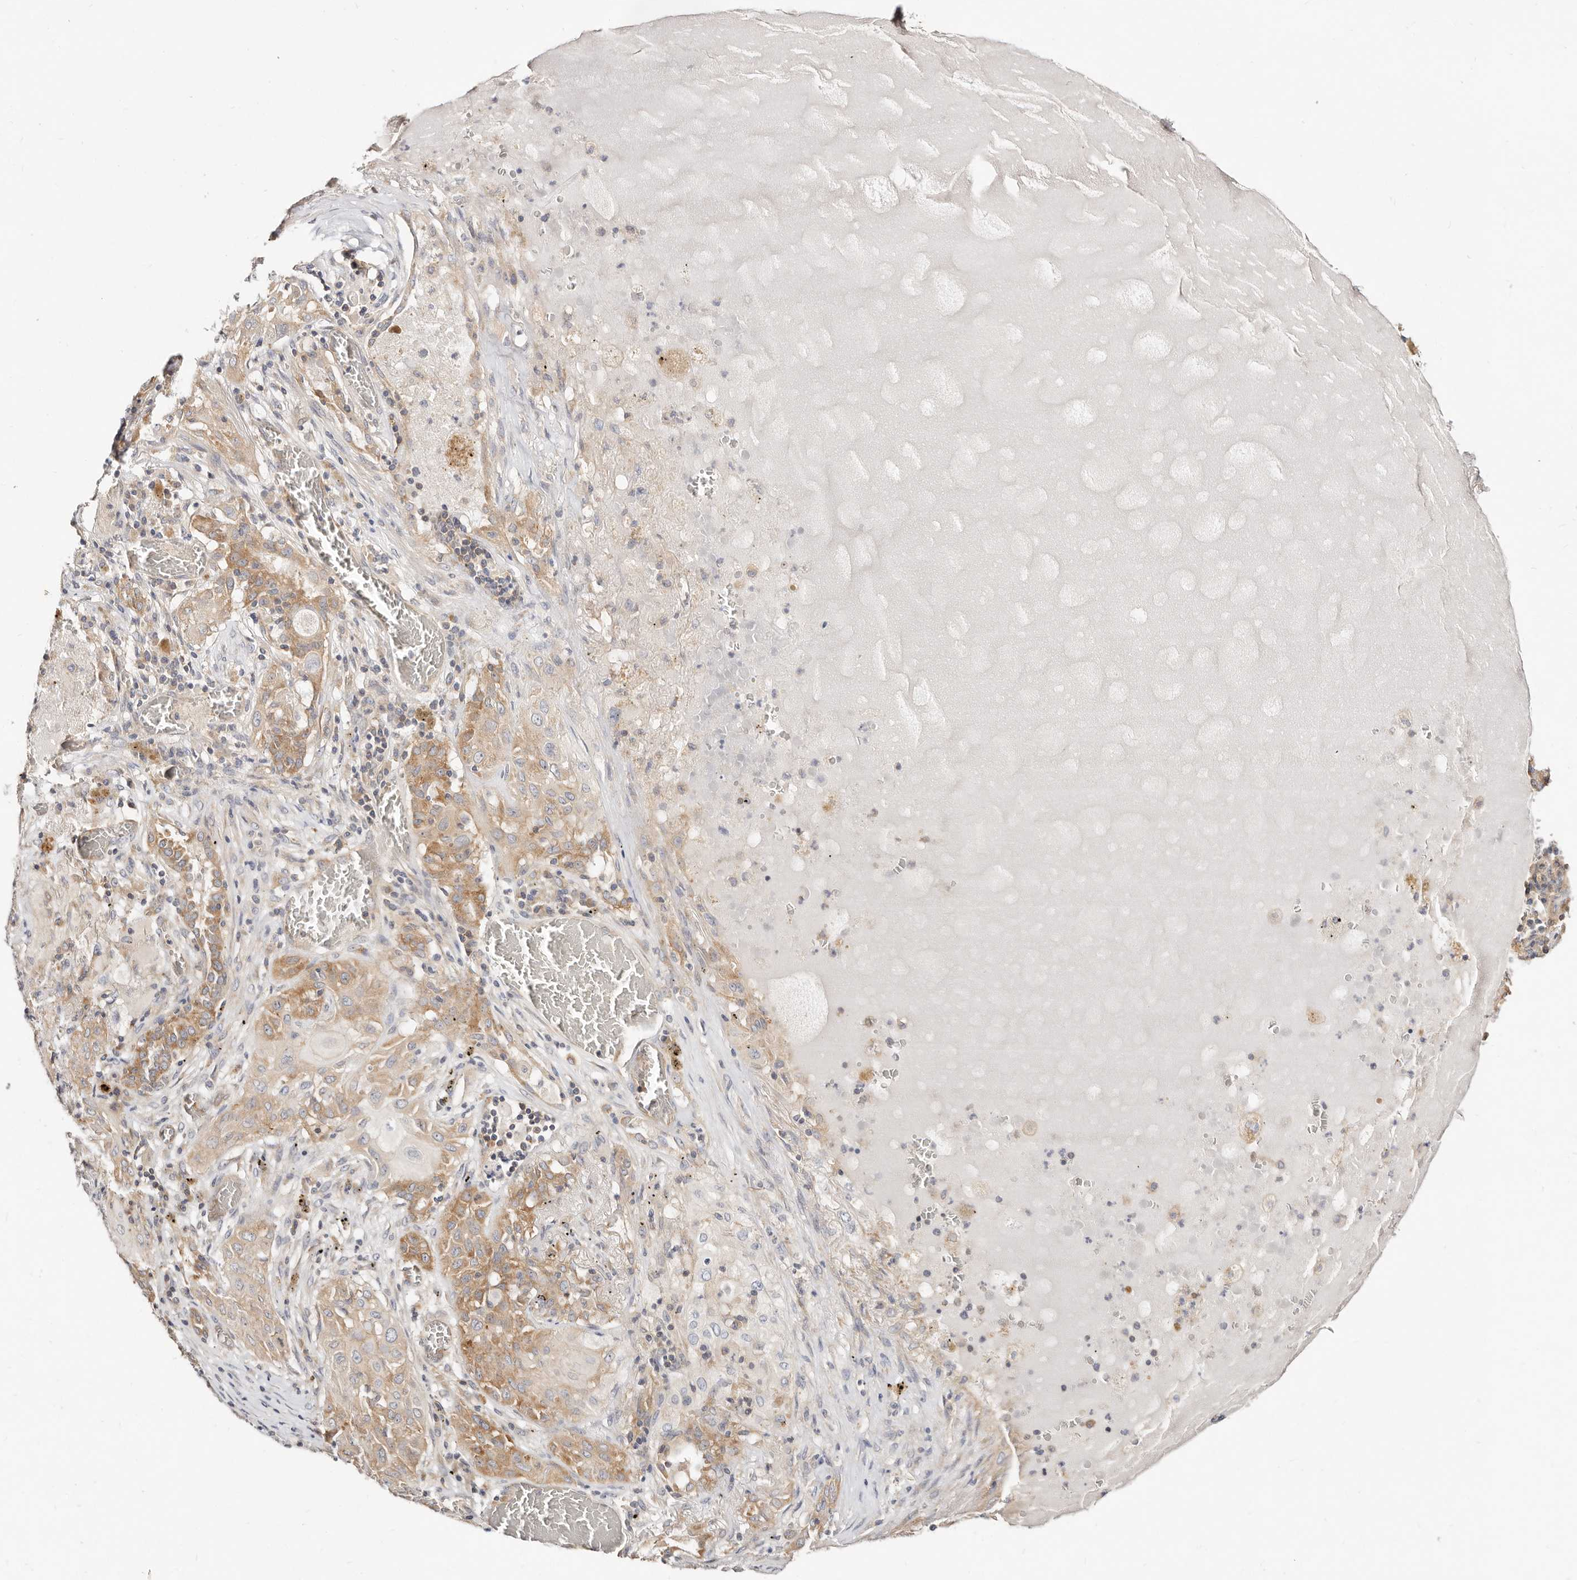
{"staining": {"intensity": "moderate", "quantity": ">75%", "location": "cytoplasmic/membranous"}, "tissue": "lung cancer", "cell_type": "Tumor cells", "image_type": "cancer", "snomed": [{"axis": "morphology", "description": "Squamous cell carcinoma, NOS"}, {"axis": "topography", "description": "Lung"}], "caption": "A high-resolution image shows IHC staining of lung squamous cell carcinoma, which reveals moderate cytoplasmic/membranous positivity in approximately >75% of tumor cells. (DAB (3,3'-diaminobenzidine) IHC, brown staining for protein, blue staining for nuclei).", "gene": "GNA13", "patient": {"sex": "female", "age": 47}}